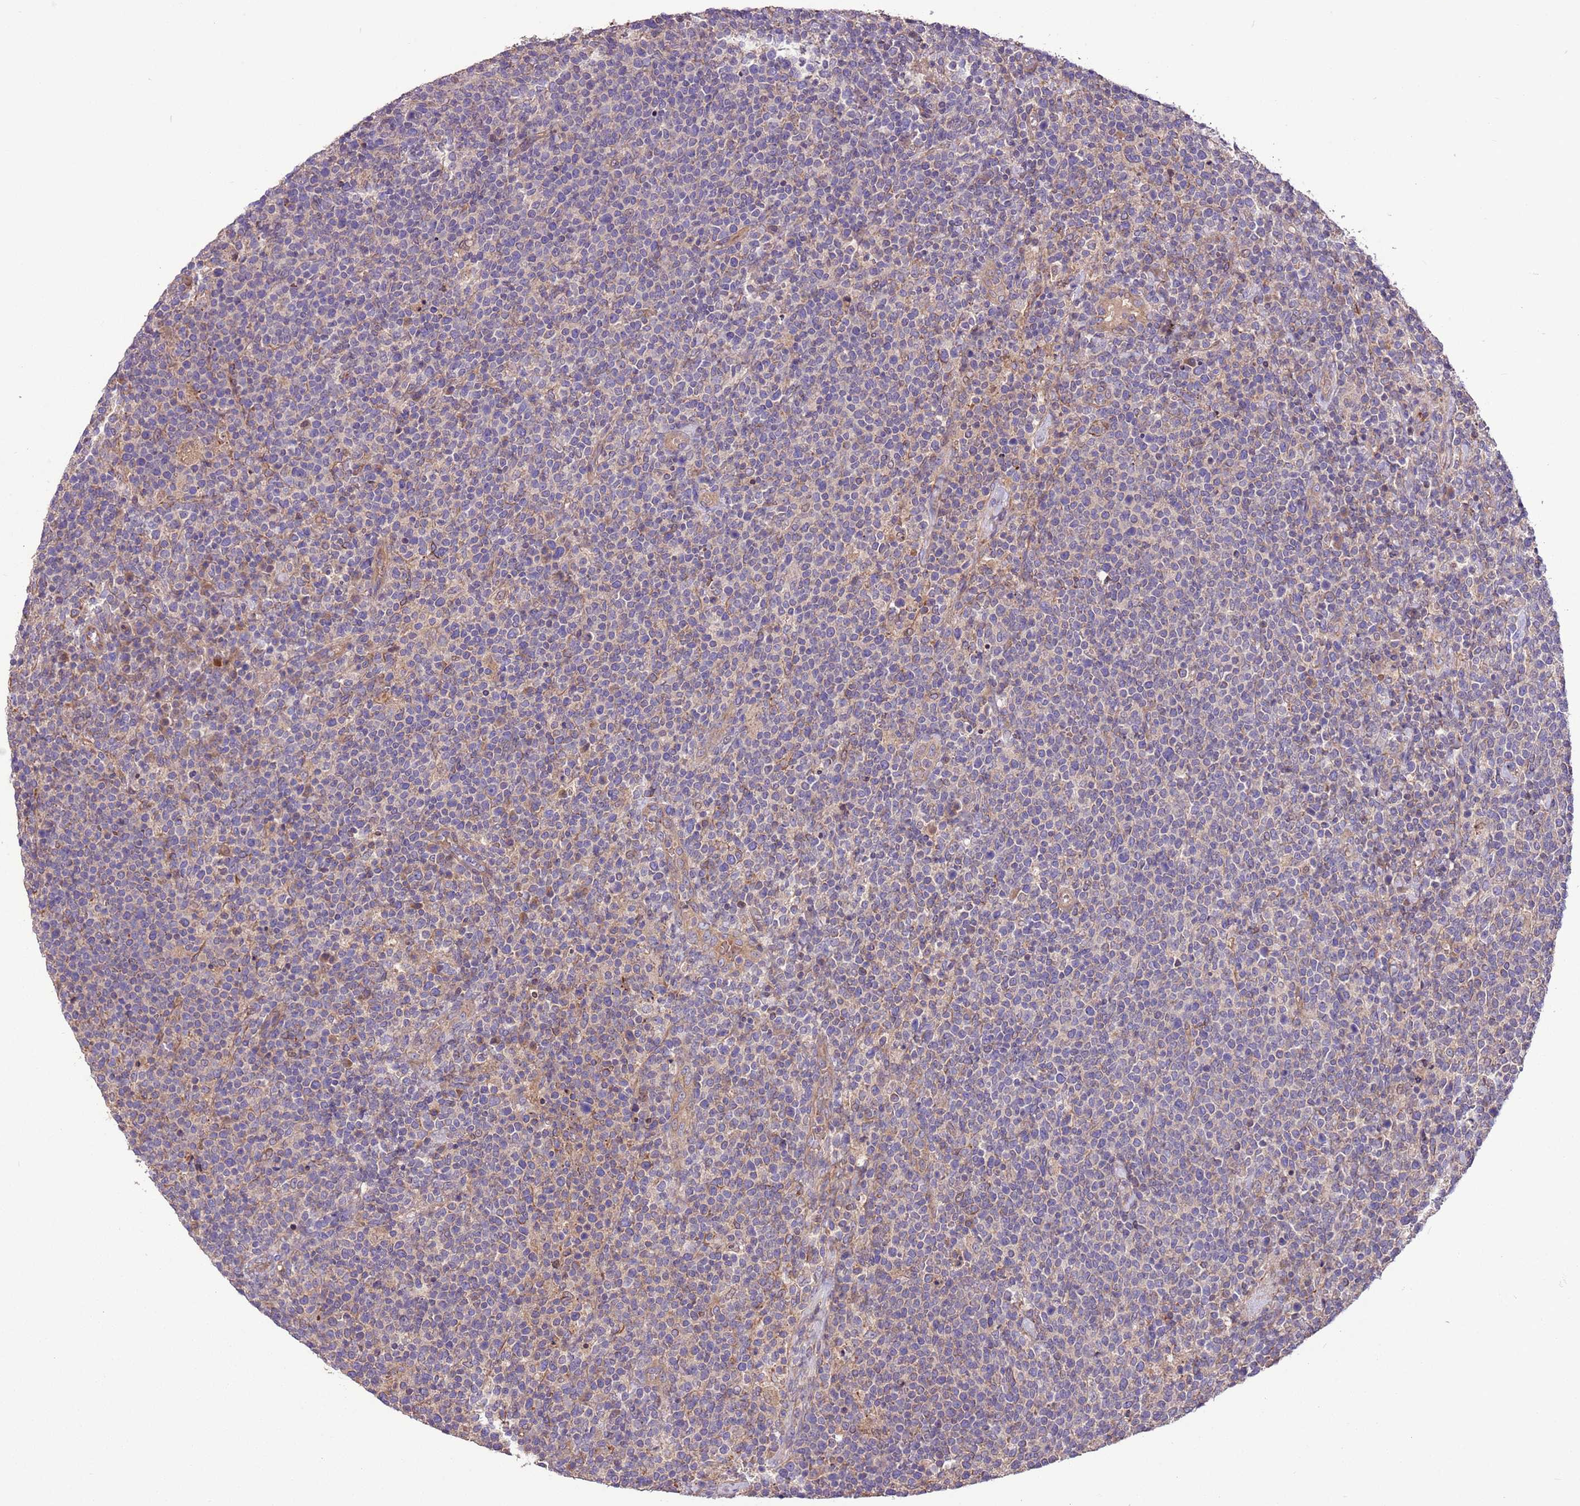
{"staining": {"intensity": "negative", "quantity": "none", "location": "none"}, "tissue": "lymphoma", "cell_type": "Tumor cells", "image_type": "cancer", "snomed": [{"axis": "morphology", "description": "Malignant lymphoma, non-Hodgkin's type, High grade"}, {"axis": "topography", "description": "Lymph node"}], "caption": "A photomicrograph of lymphoma stained for a protein demonstrates no brown staining in tumor cells. (DAB (3,3'-diaminobenzidine) IHC, high magnification).", "gene": "FAM89B", "patient": {"sex": "male", "age": 61}}